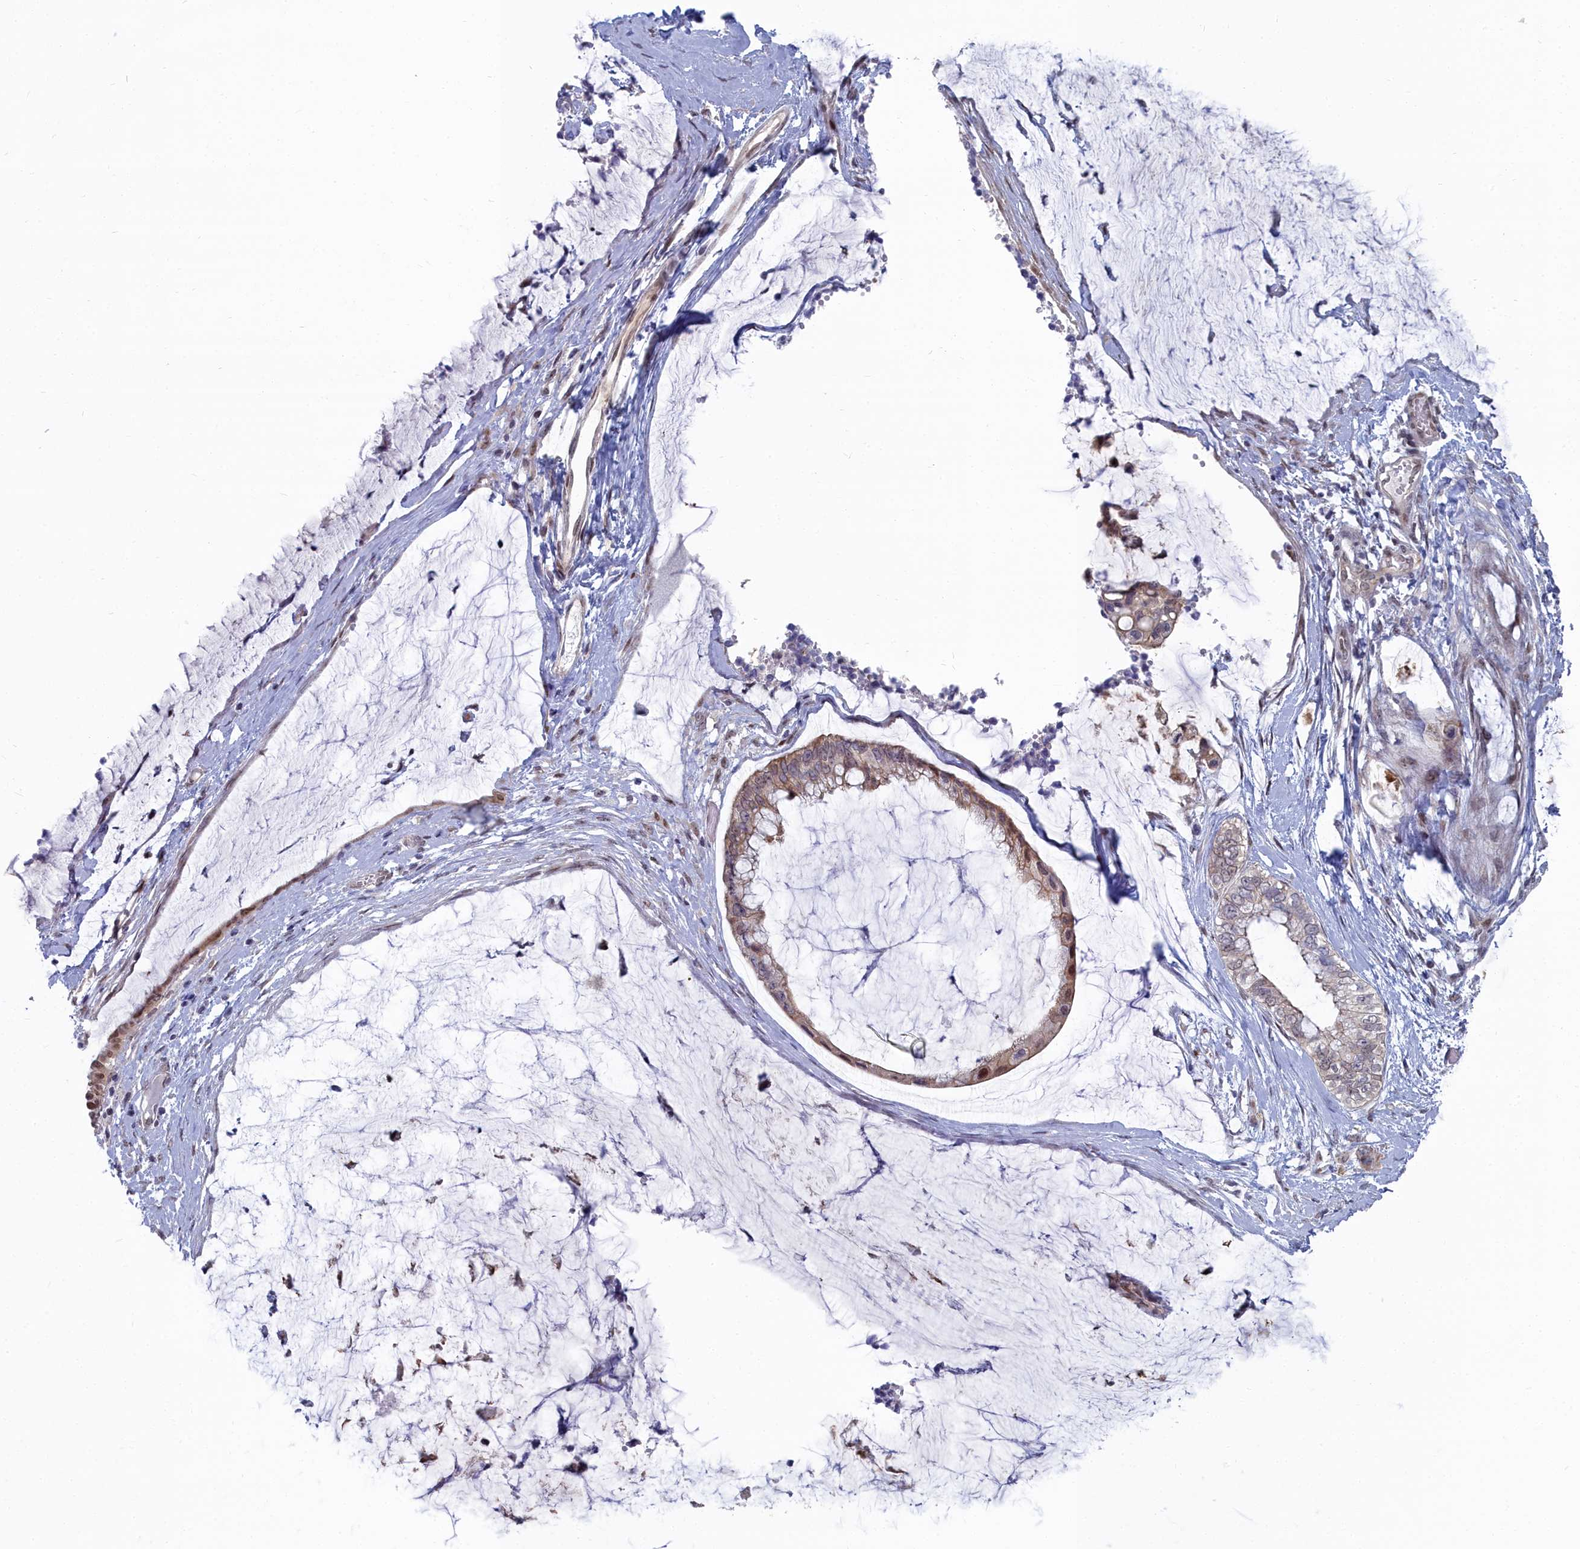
{"staining": {"intensity": "moderate", "quantity": "25%-75%", "location": "cytoplasmic/membranous,nuclear"}, "tissue": "ovarian cancer", "cell_type": "Tumor cells", "image_type": "cancer", "snomed": [{"axis": "morphology", "description": "Cystadenocarcinoma, mucinous, NOS"}, {"axis": "topography", "description": "Ovary"}], "caption": "This is a photomicrograph of immunohistochemistry staining of ovarian mucinous cystadenocarcinoma, which shows moderate expression in the cytoplasmic/membranous and nuclear of tumor cells.", "gene": "RPS27A", "patient": {"sex": "female", "age": 39}}